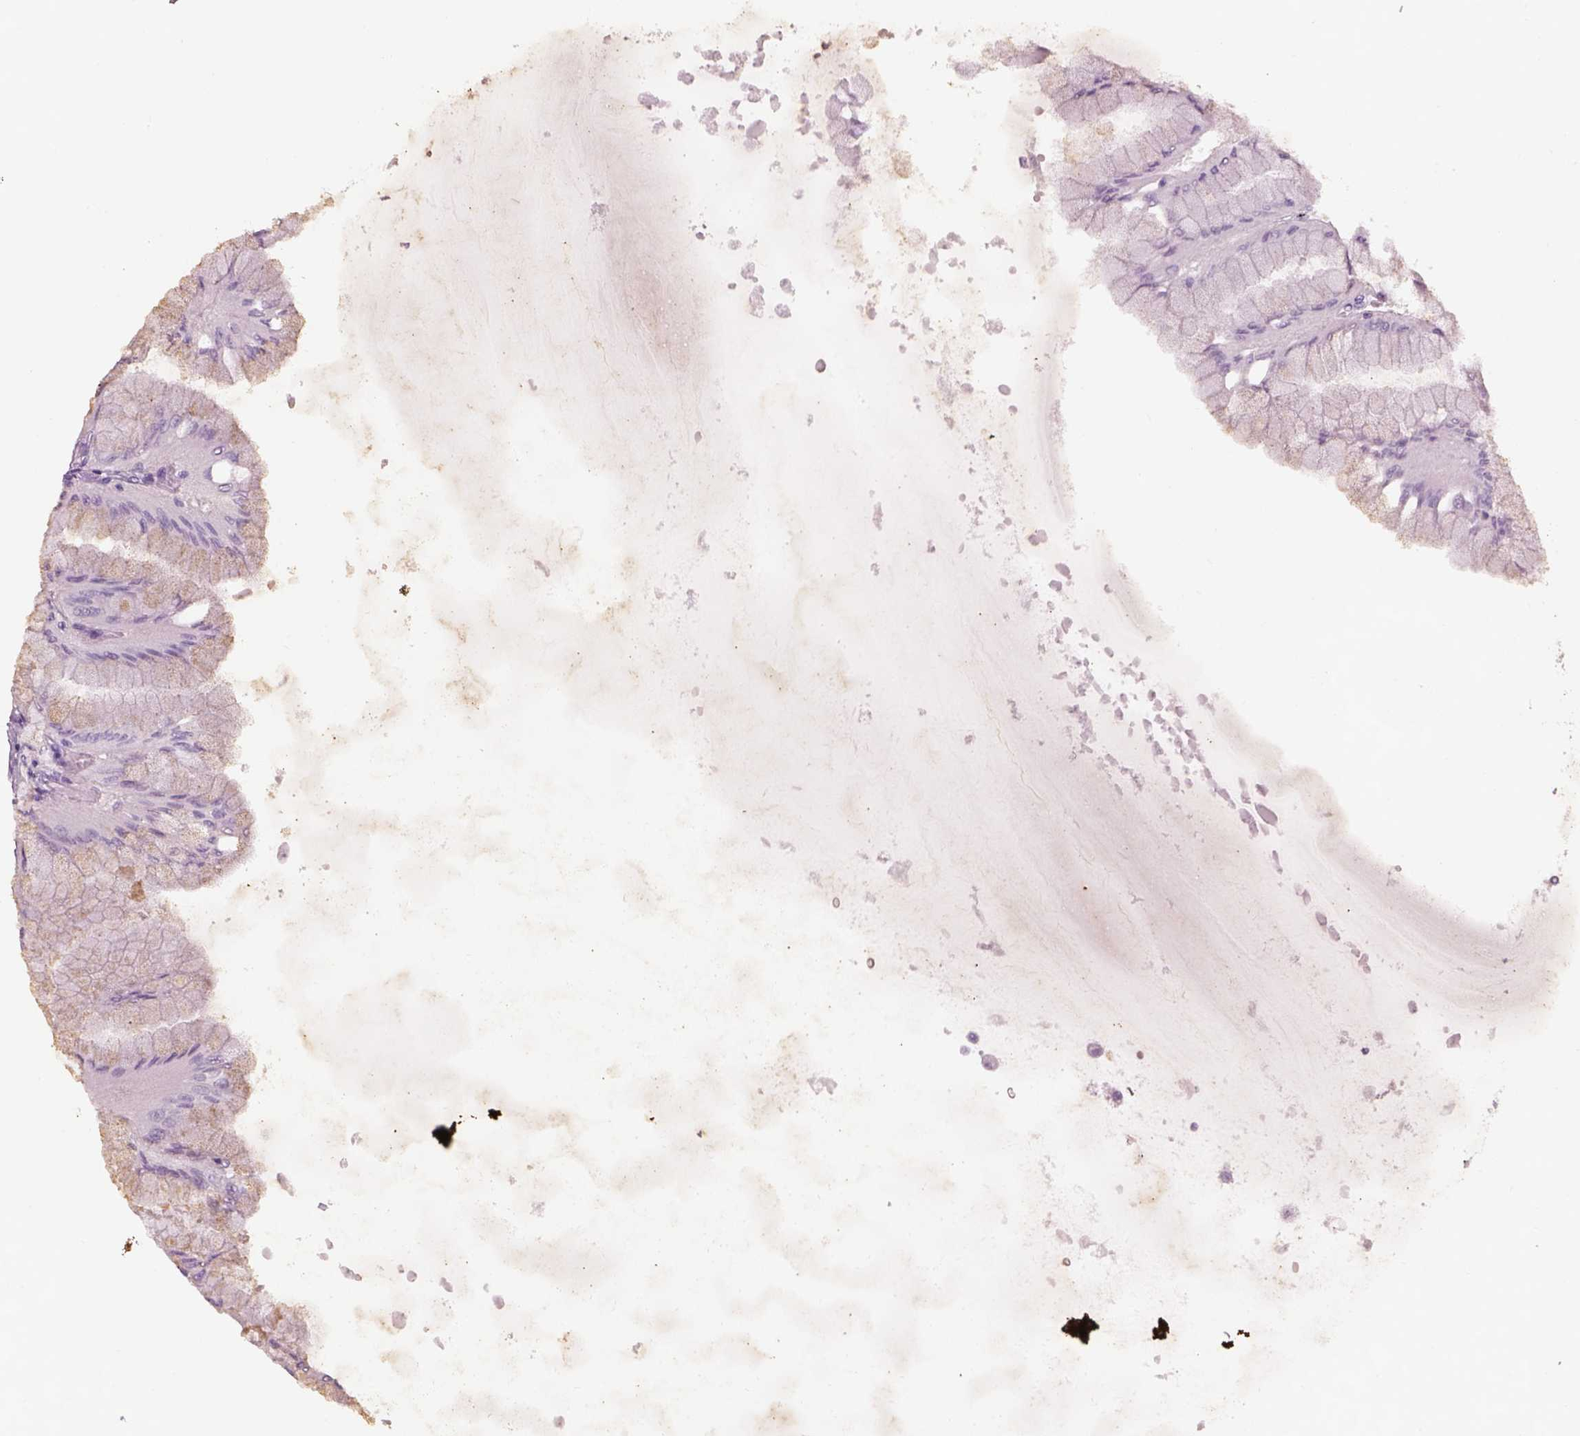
{"staining": {"intensity": "negative", "quantity": "none", "location": "none"}, "tissue": "stomach", "cell_type": "Glandular cells", "image_type": "normal", "snomed": [{"axis": "morphology", "description": "Normal tissue, NOS"}, {"axis": "topography", "description": "Stomach, upper"}], "caption": "Immunohistochemistry of unremarkable human stomach exhibits no staining in glandular cells. (Brightfield microscopy of DAB IHC at high magnification).", "gene": "SAG", "patient": {"sex": "male", "age": 60}}